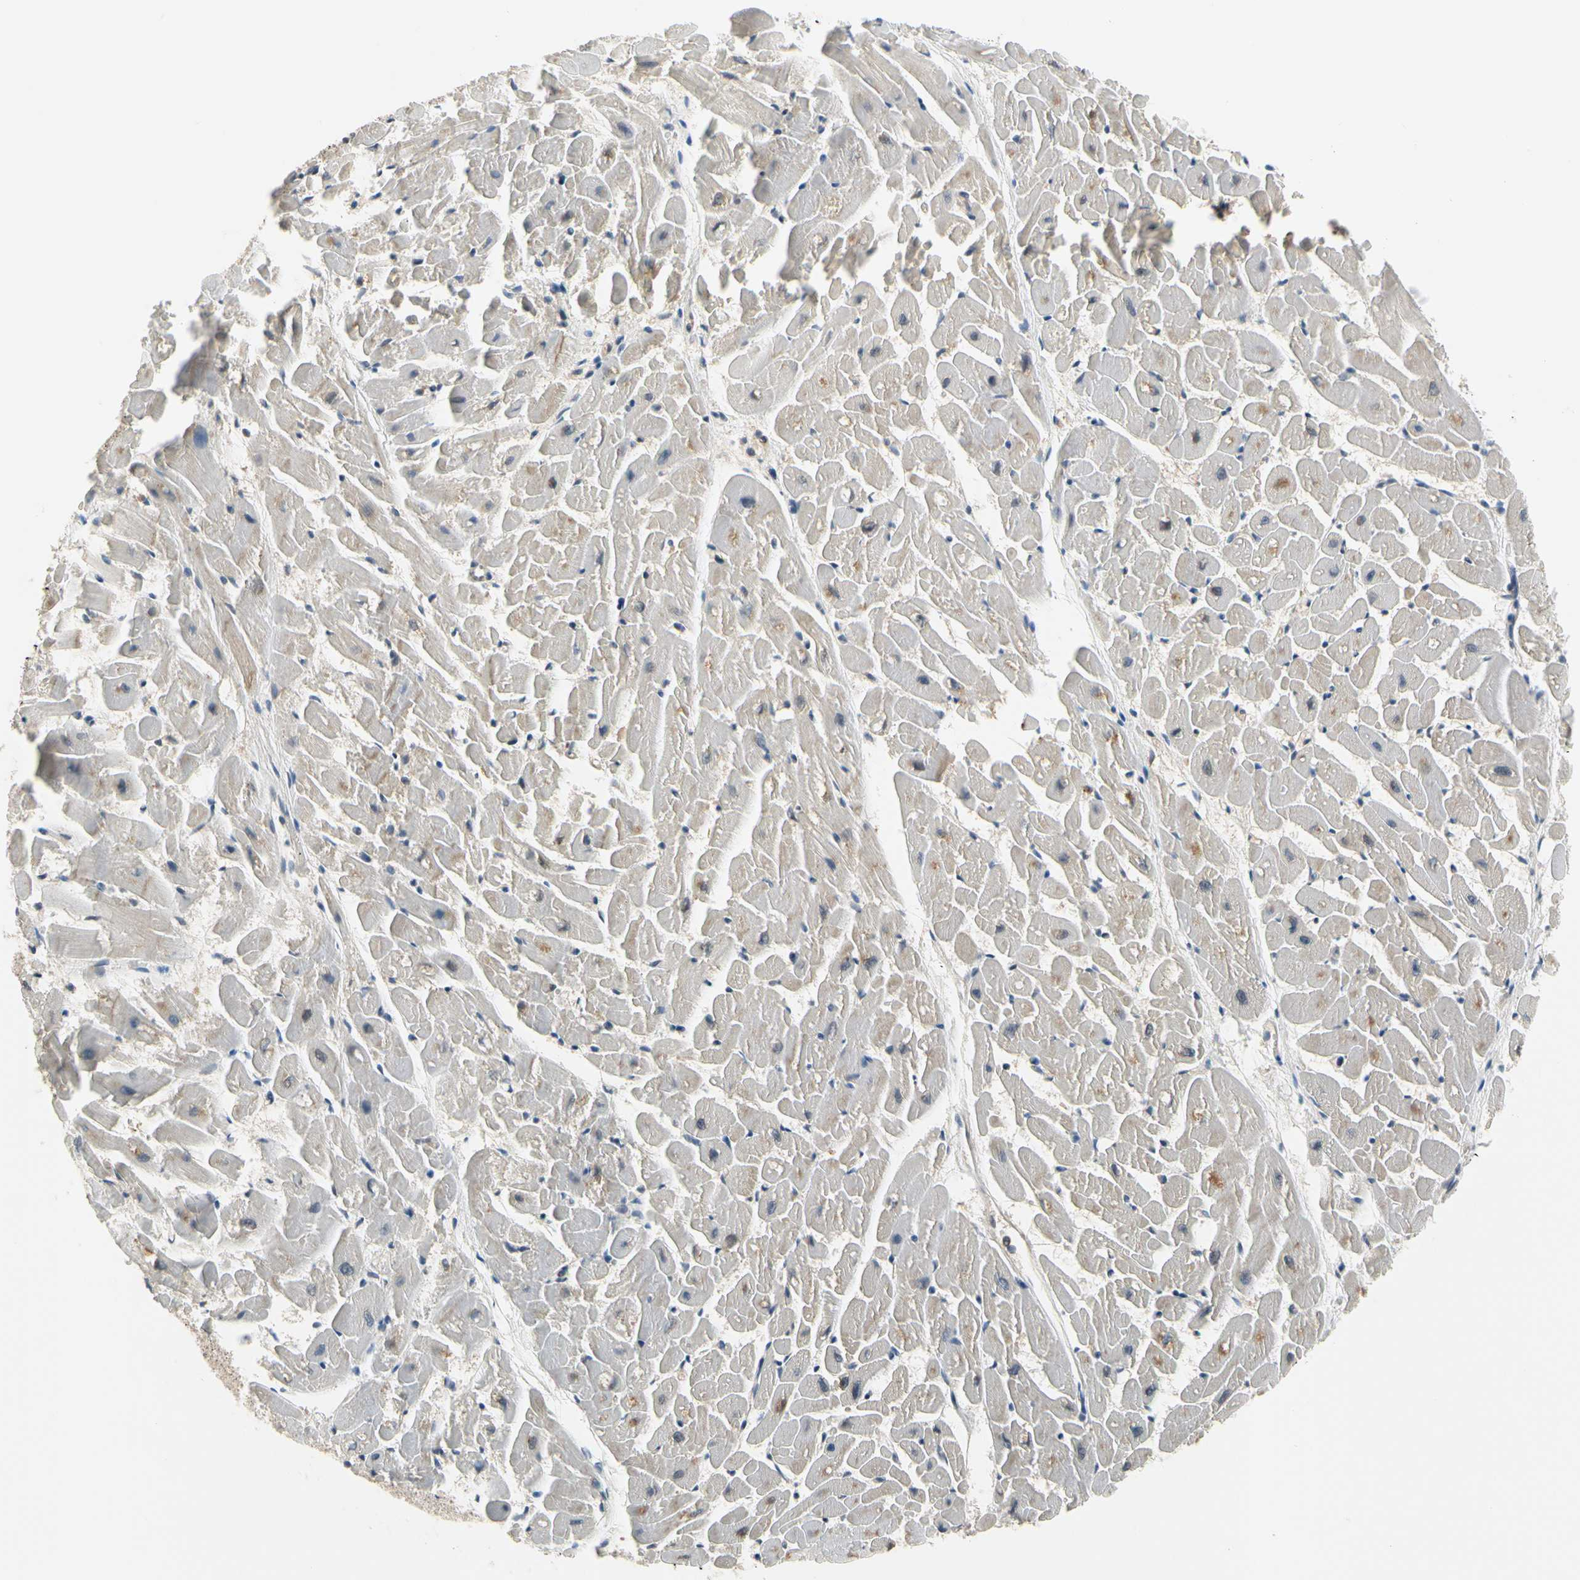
{"staining": {"intensity": "moderate", "quantity": "<25%", "location": "cytoplasmic/membranous,nuclear"}, "tissue": "heart muscle", "cell_type": "Cardiomyocytes", "image_type": "normal", "snomed": [{"axis": "morphology", "description": "Normal tissue, NOS"}, {"axis": "topography", "description": "Heart"}], "caption": "About <25% of cardiomyocytes in benign human heart muscle exhibit moderate cytoplasmic/membranous,nuclear protein staining as visualized by brown immunohistochemical staining.", "gene": "TAF12", "patient": {"sex": "female", "age": 19}}